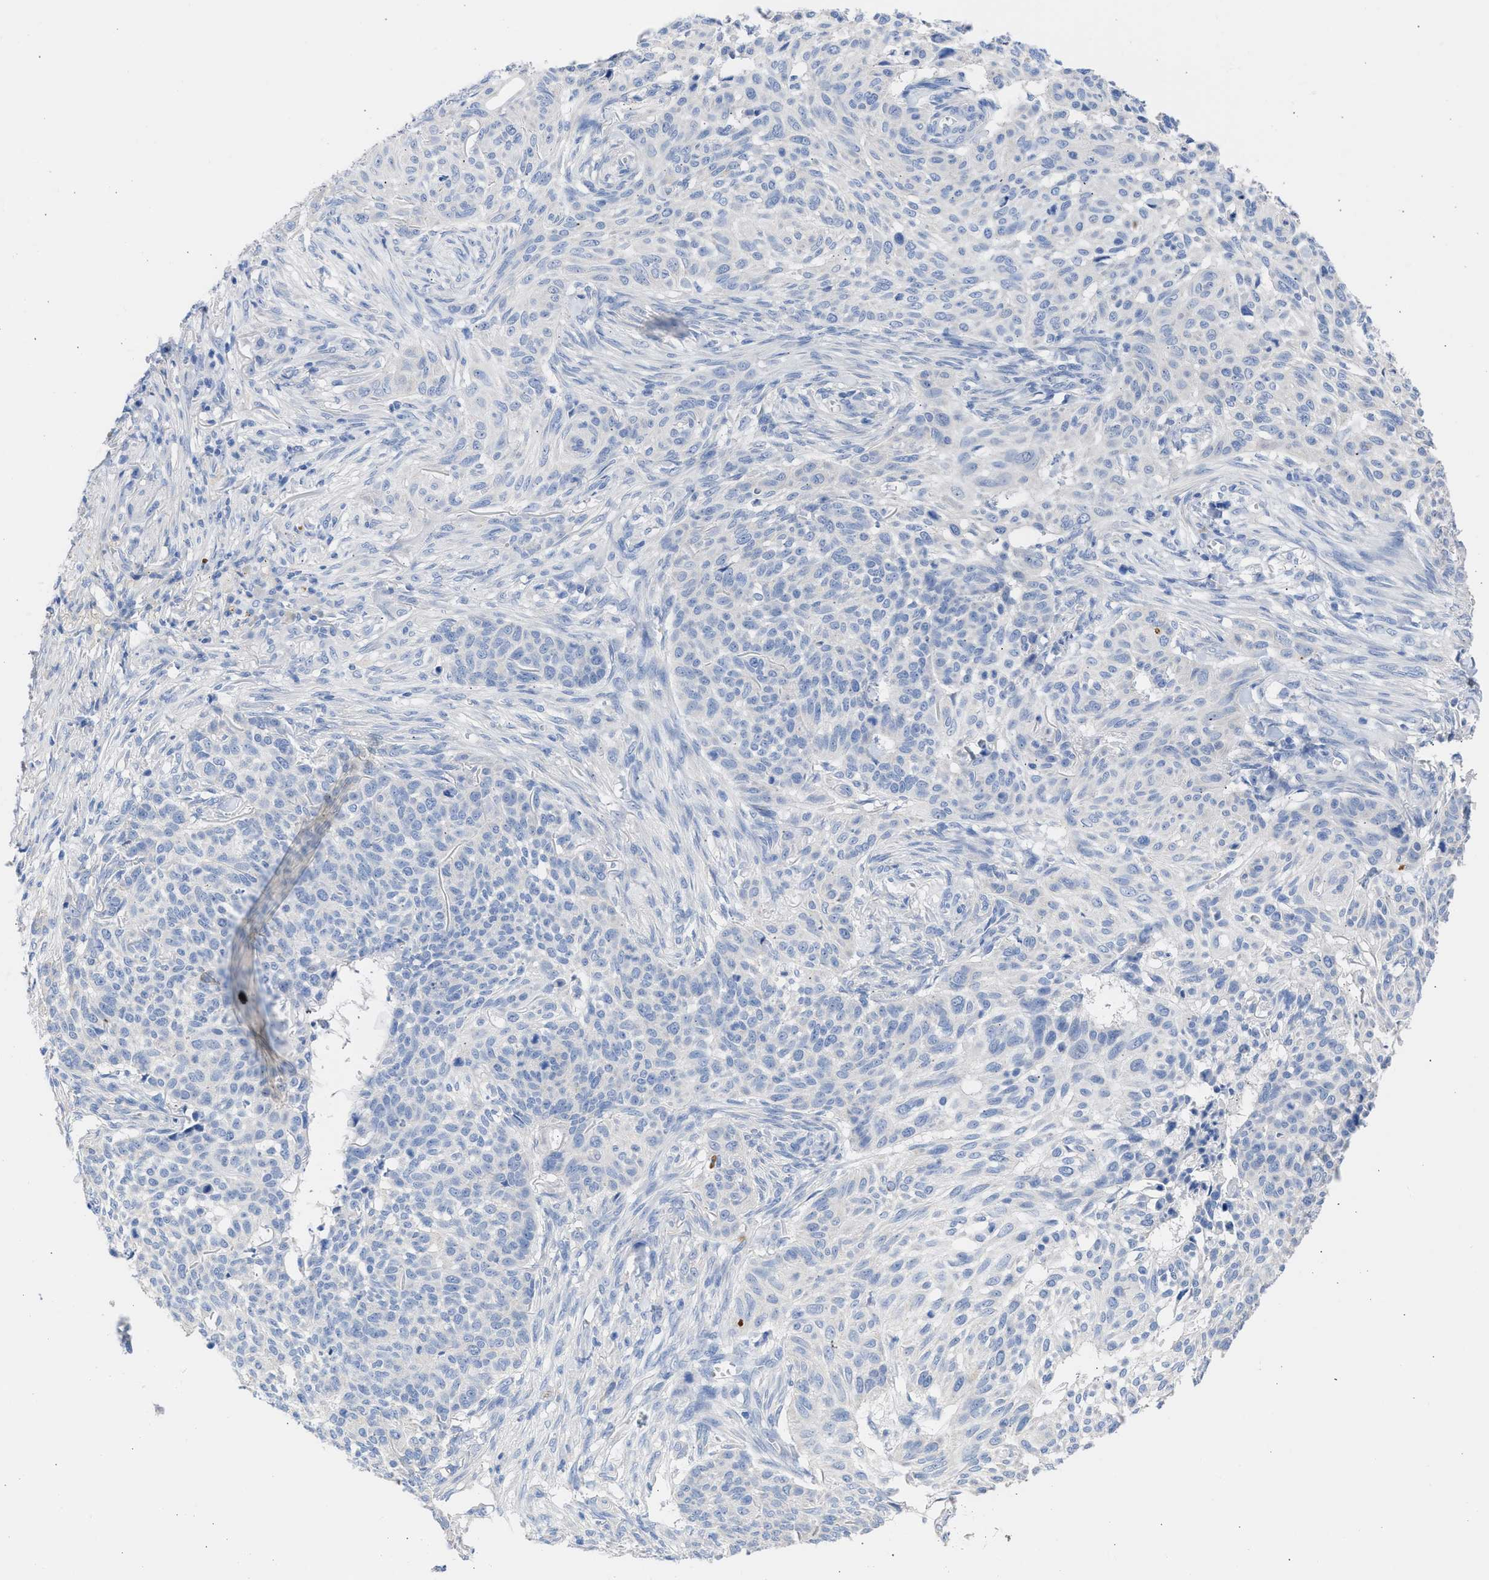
{"staining": {"intensity": "negative", "quantity": "none", "location": "none"}, "tissue": "skin cancer", "cell_type": "Tumor cells", "image_type": "cancer", "snomed": [{"axis": "morphology", "description": "Basal cell carcinoma"}, {"axis": "topography", "description": "Skin"}], "caption": "A high-resolution photomicrograph shows immunohistochemistry (IHC) staining of basal cell carcinoma (skin), which displays no significant staining in tumor cells.", "gene": "RSPH1", "patient": {"sex": "male", "age": 85}}